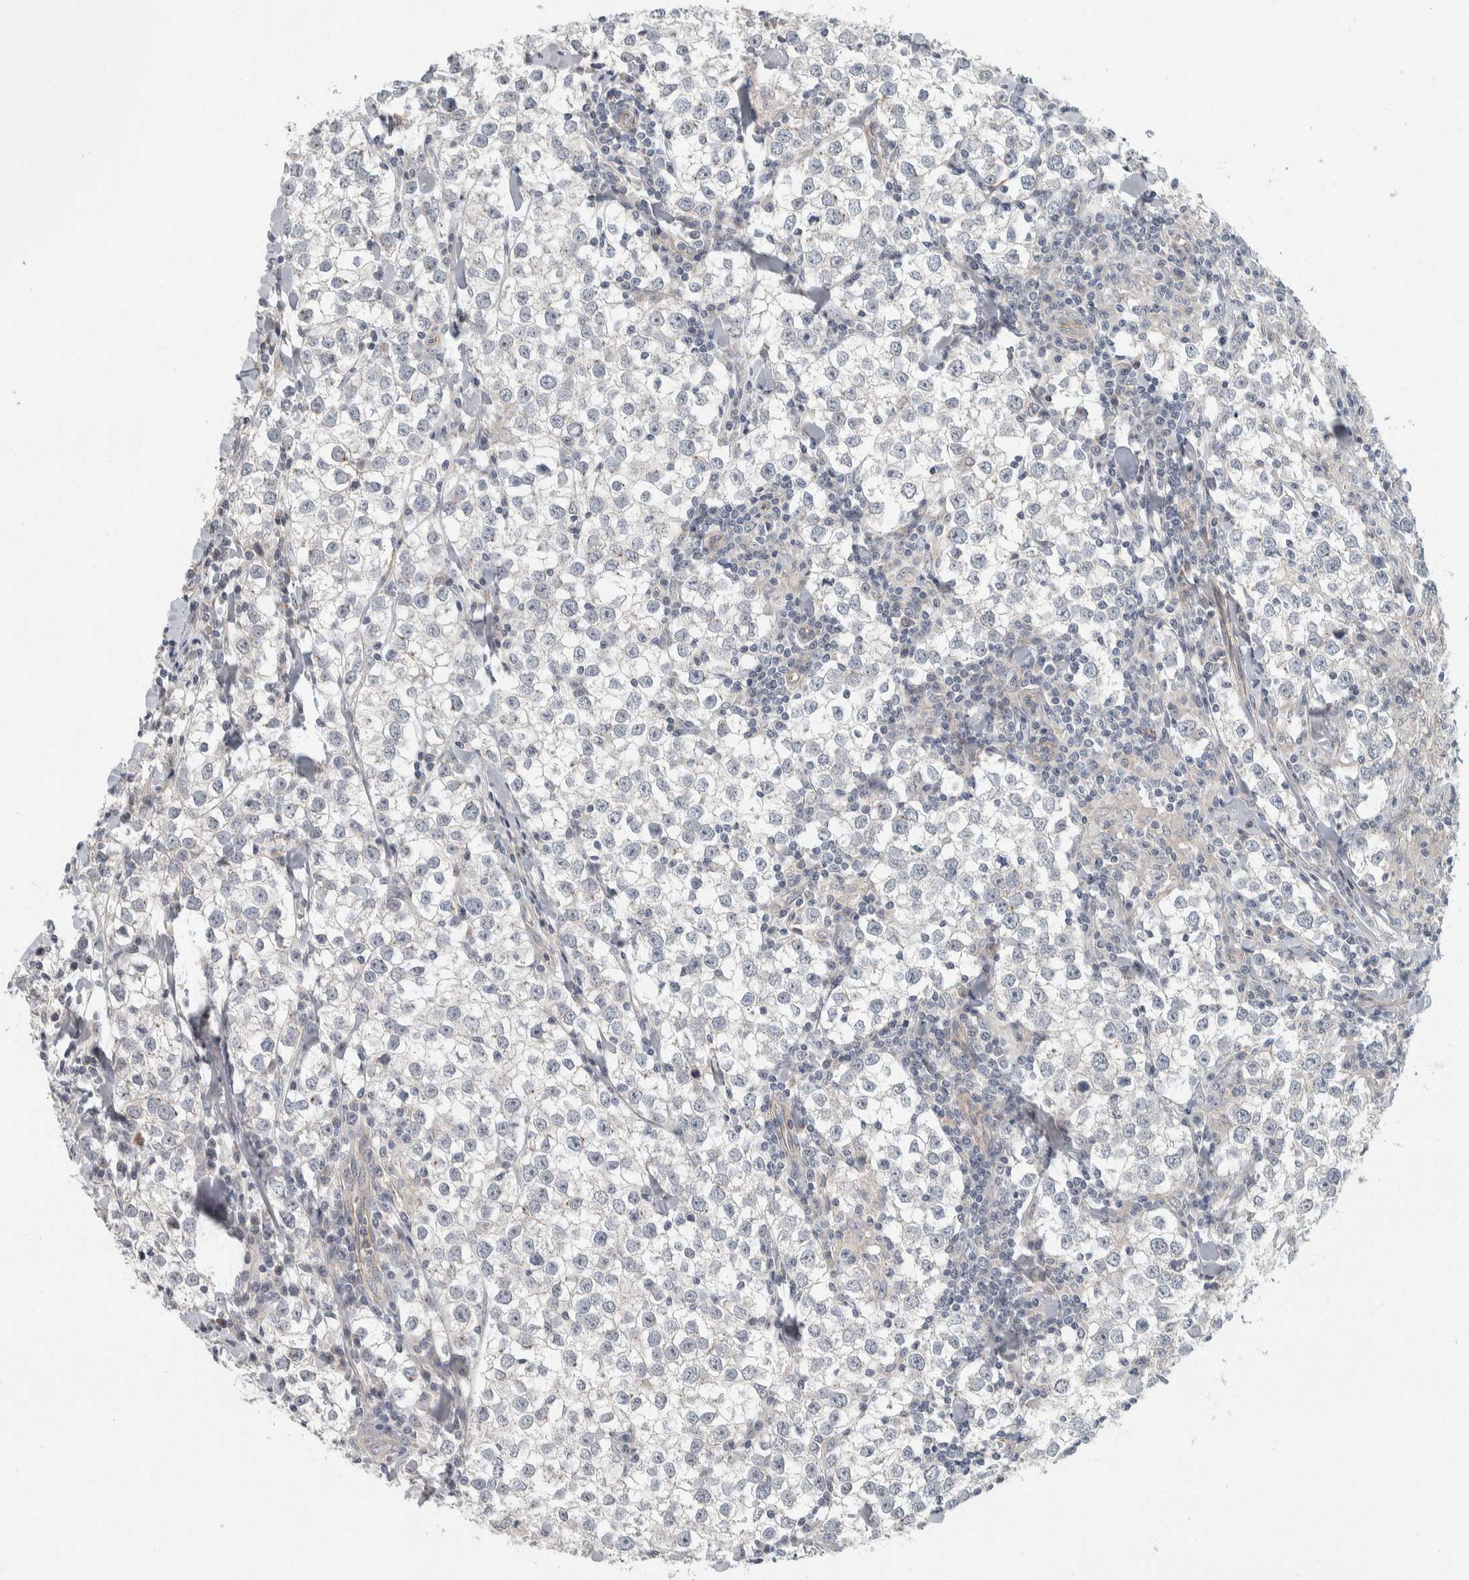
{"staining": {"intensity": "negative", "quantity": "none", "location": "none"}, "tissue": "testis cancer", "cell_type": "Tumor cells", "image_type": "cancer", "snomed": [{"axis": "morphology", "description": "Seminoma, NOS"}, {"axis": "morphology", "description": "Carcinoma, Embryonal, NOS"}, {"axis": "topography", "description": "Testis"}], "caption": "Embryonal carcinoma (testis) was stained to show a protein in brown. There is no significant positivity in tumor cells. Nuclei are stained in blue.", "gene": "KCNJ3", "patient": {"sex": "male", "age": 36}}